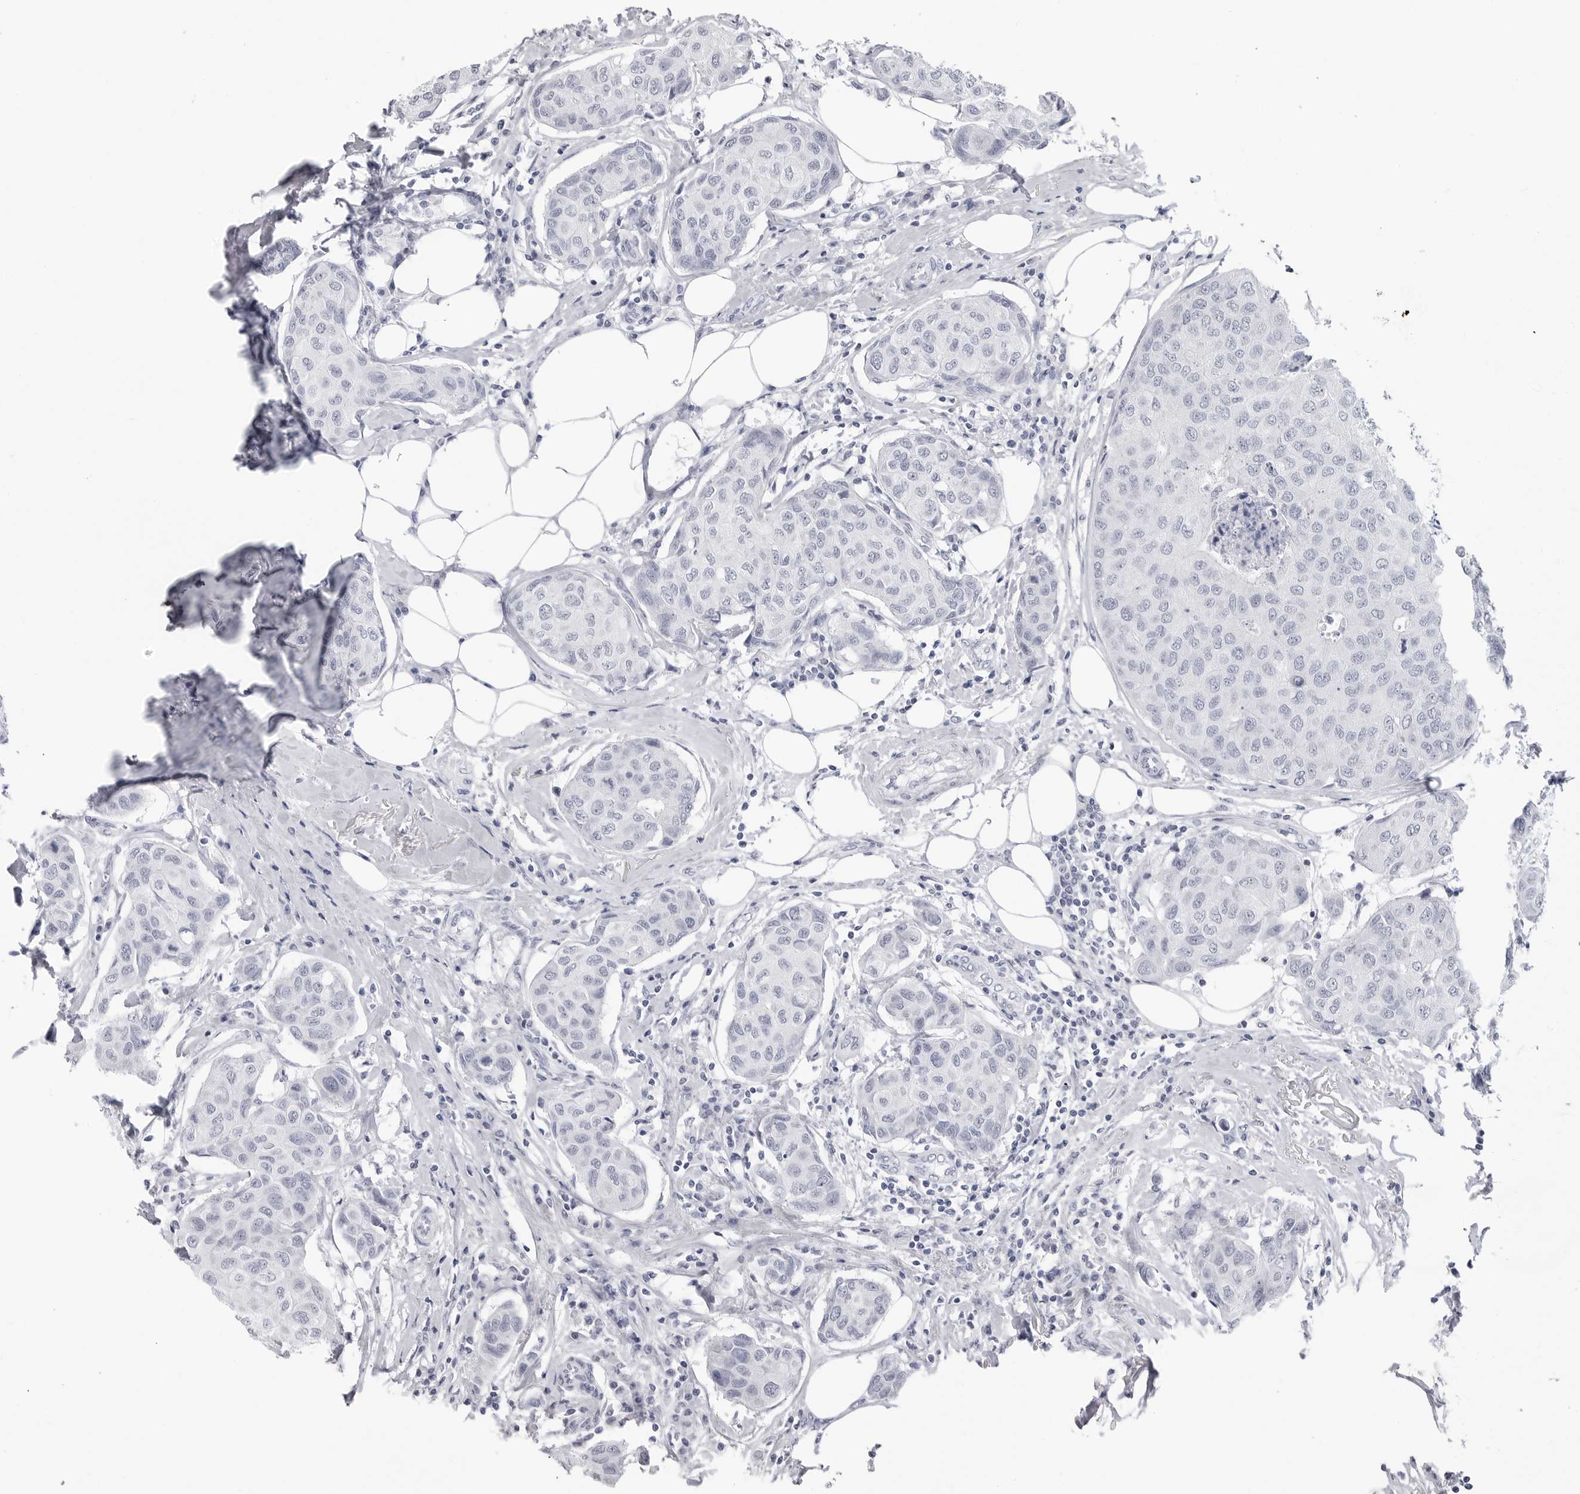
{"staining": {"intensity": "negative", "quantity": "none", "location": "none"}, "tissue": "breast cancer", "cell_type": "Tumor cells", "image_type": "cancer", "snomed": [{"axis": "morphology", "description": "Duct carcinoma"}, {"axis": "topography", "description": "Breast"}], "caption": "This micrograph is of breast intraductal carcinoma stained with immunohistochemistry (IHC) to label a protein in brown with the nuclei are counter-stained blue. There is no expression in tumor cells. (DAB immunohistochemistry, high magnification).", "gene": "PGA3", "patient": {"sex": "female", "age": 80}}